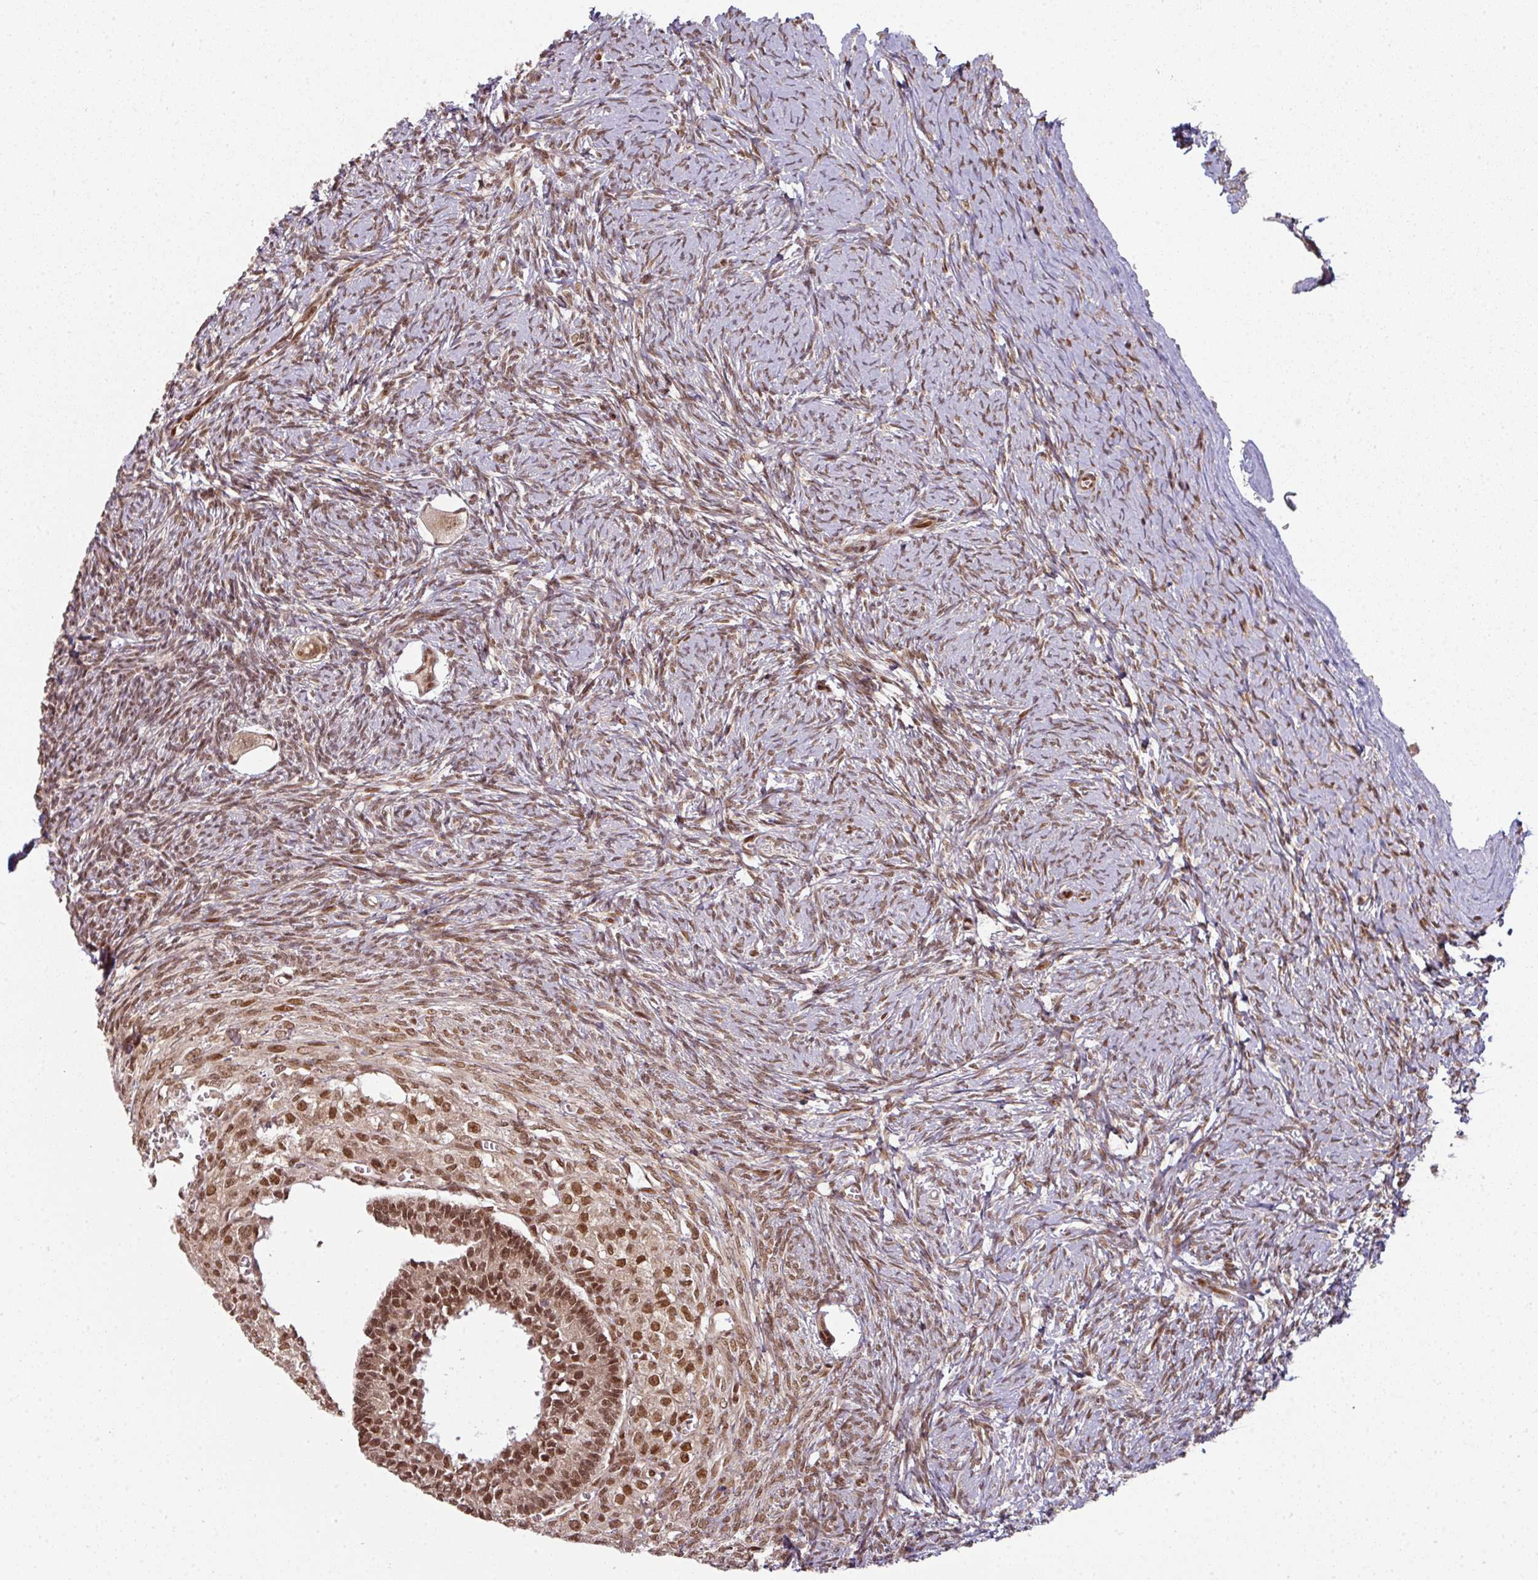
{"staining": {"intensity": "moderate", "quantity": ">75%", "location": "nuclear"}, "tissue": "ovary", "cell_type": "Follicle cells", "image_type": "normal", "snomed": [{"axis": "morphology", "description": "Normal tissue, NOS"}, {"axis": "topography", "description": "Ovary"}], "caption": "Follicle cells reveal moderate nuclear expression in about >75% of cells in unremarkable ovary.", "gene": "SIK3", "patient": {"sex": "female", "age": 39}}